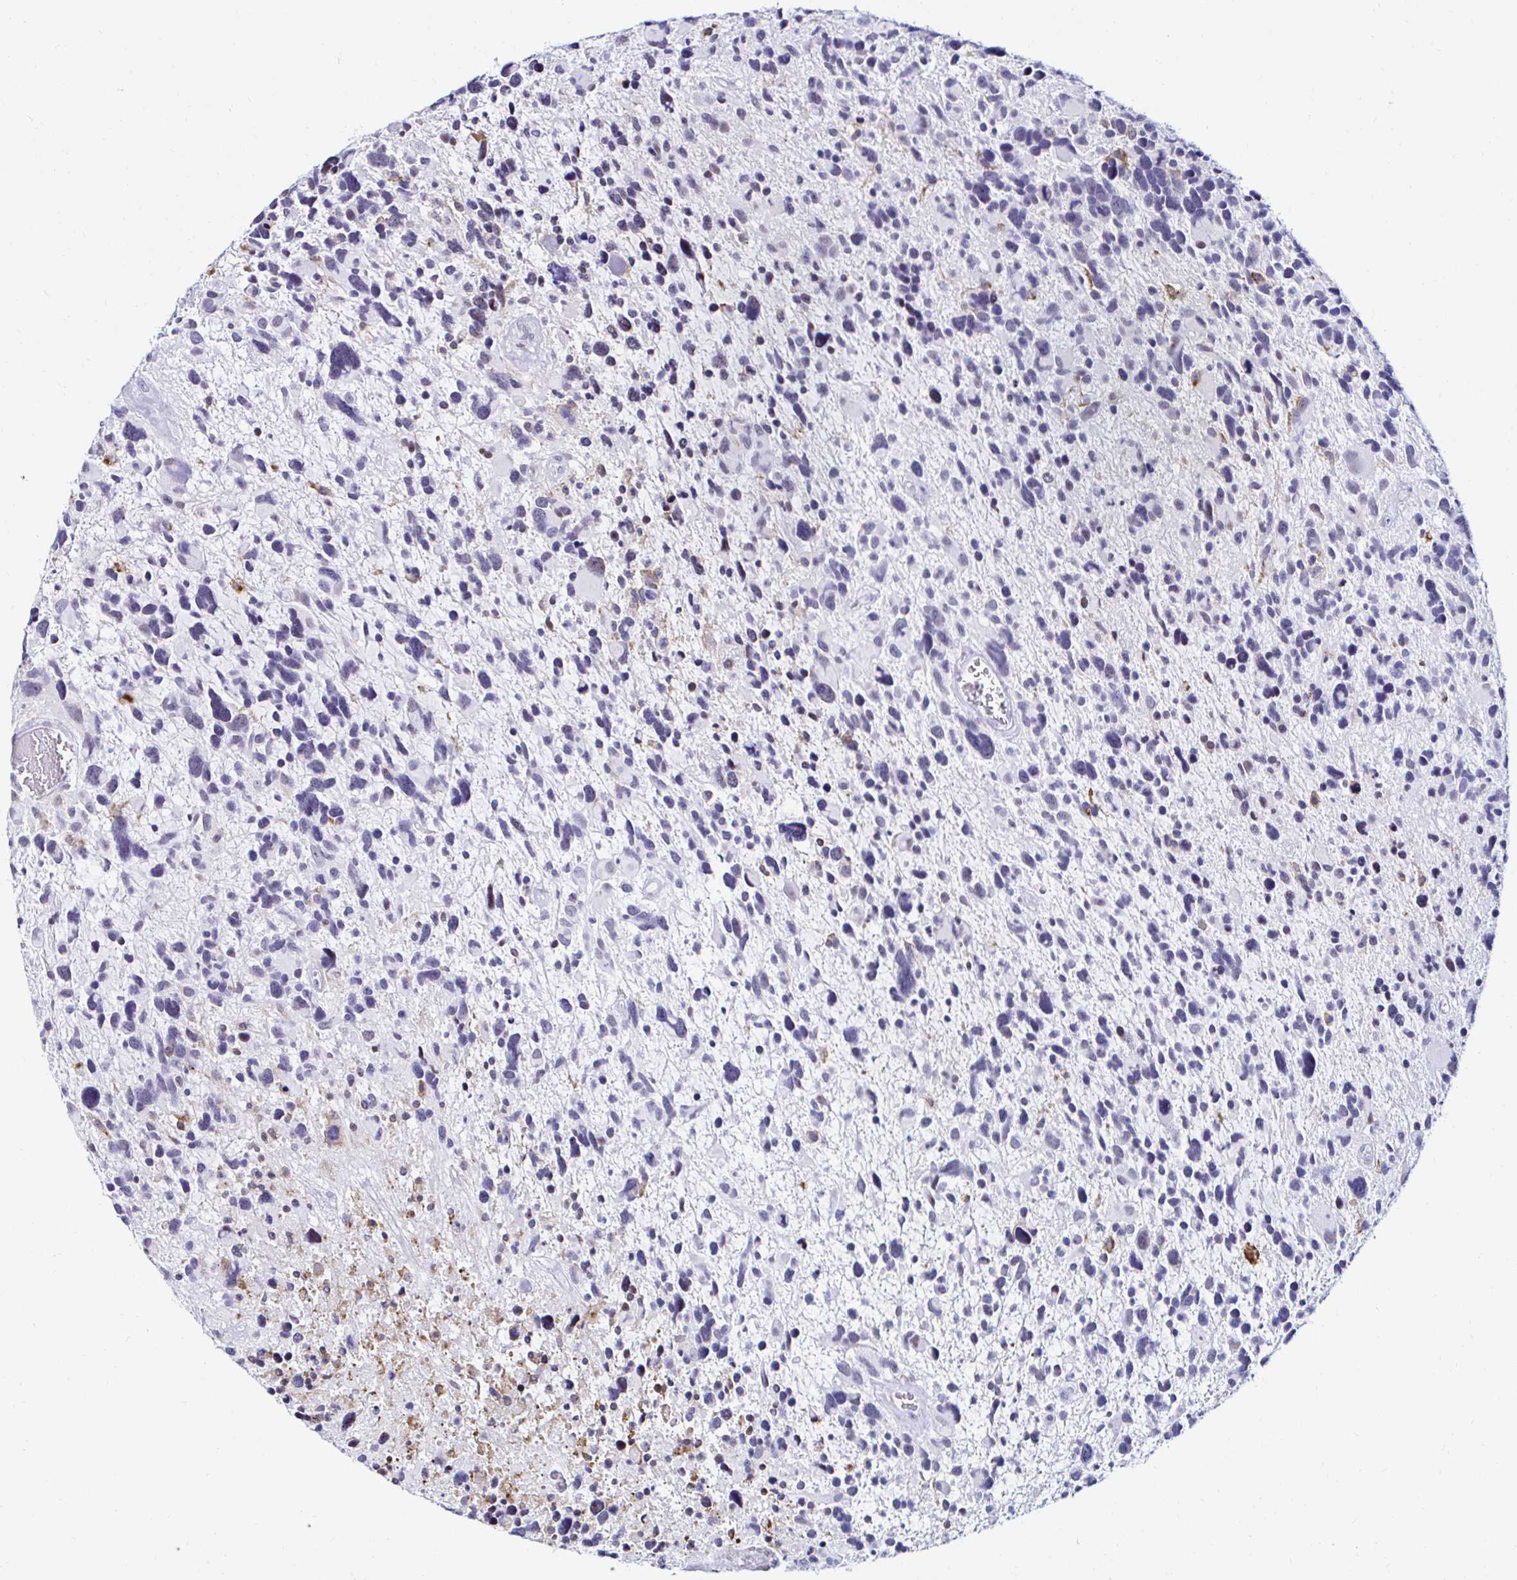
{"staining": {"intensity": "negative", "quantity": "none", "location": "none"}, "tissue": "glioma", "cell_type": "Tumor cells", "image_type": "cancer", "snomed": [{"axis": "morphology", "description": "Glioma, malignant, High grade"}, {"axis": "topography", "description": "Brain"}], "caption": "A photomicrograph of human glioma is negative for staining in tumor cells.", "gene": "CYBB", "patient": {"sex": "male", "age": 49}}